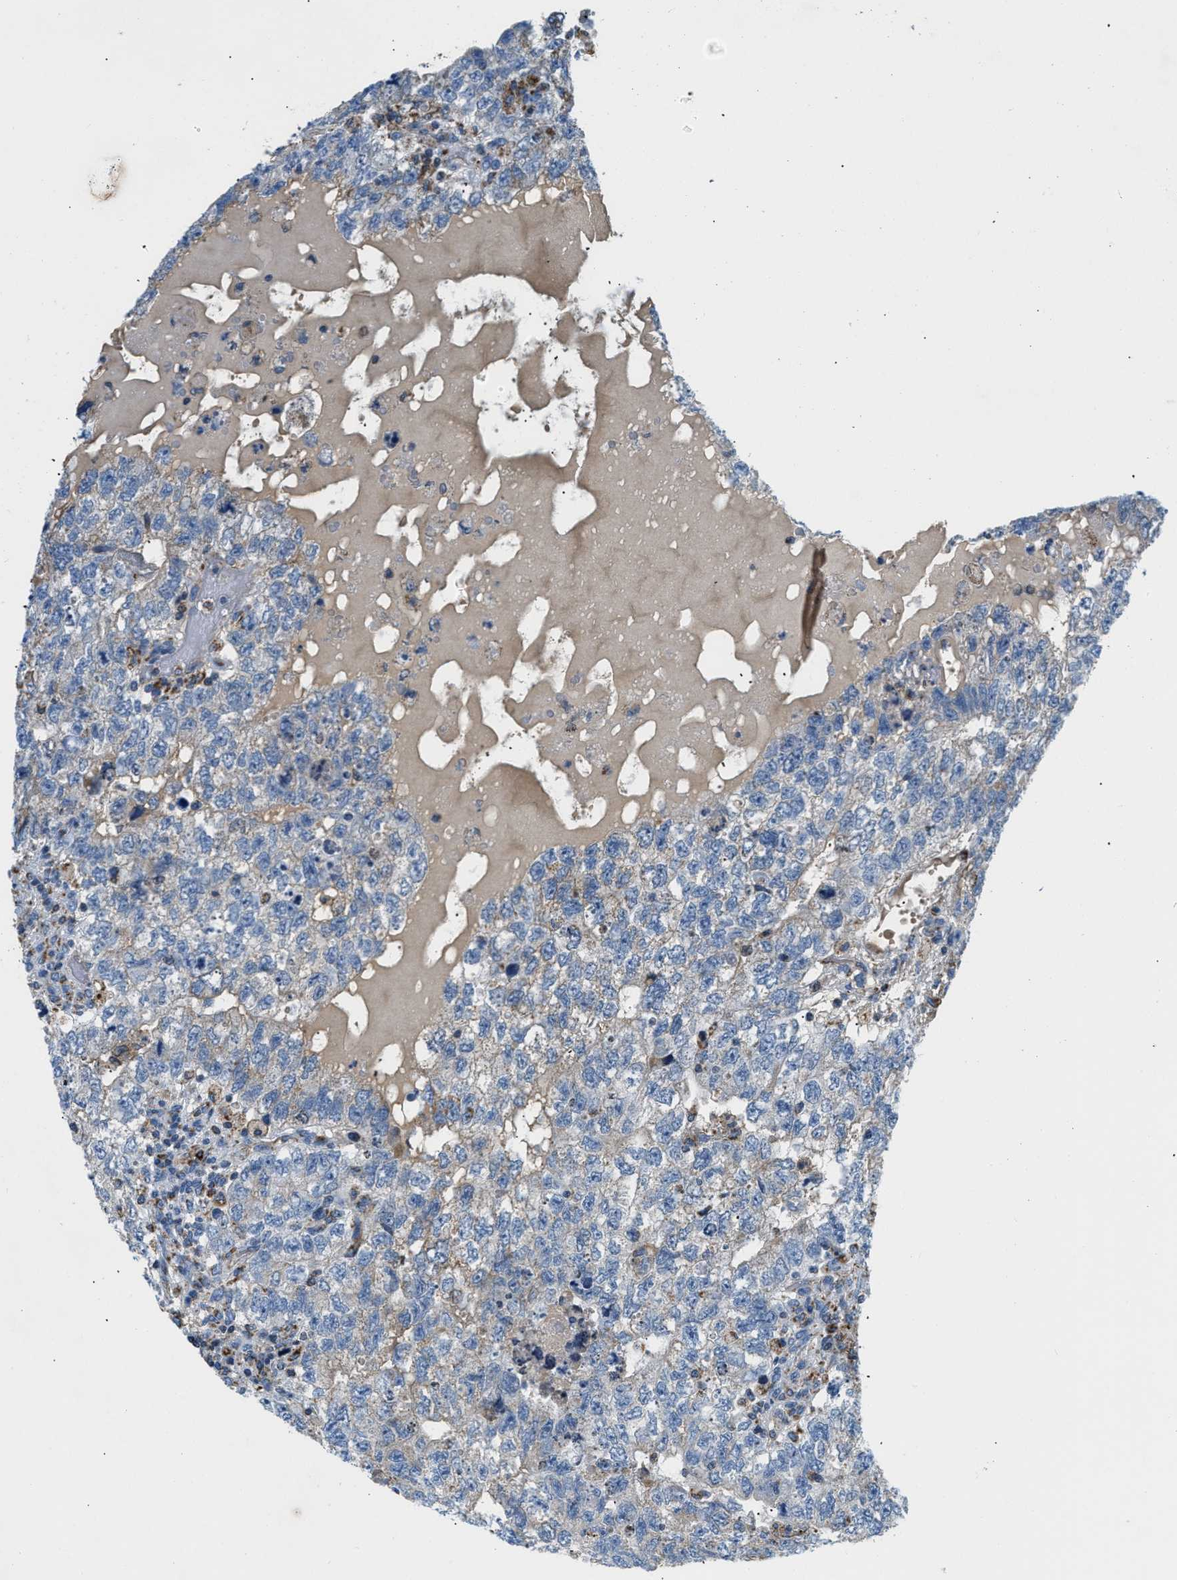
{"staining": {"intensity": "negative", "quantity": "none", "location": "none"}, "tissue": "testis cancer", "cell_type": "Tumor cells", "image_type": "cancer", "snomed": [{"axis": "morphology", "description": "Carcinoma, Embryonal, NOS"}, {"axis": "topography", "description": "Testis"}], "caption": "Tumor cells show no significant protein expression in testis cancer.", "gene": "ACADVL", "patient": {"sex": "male", "age": 36}}